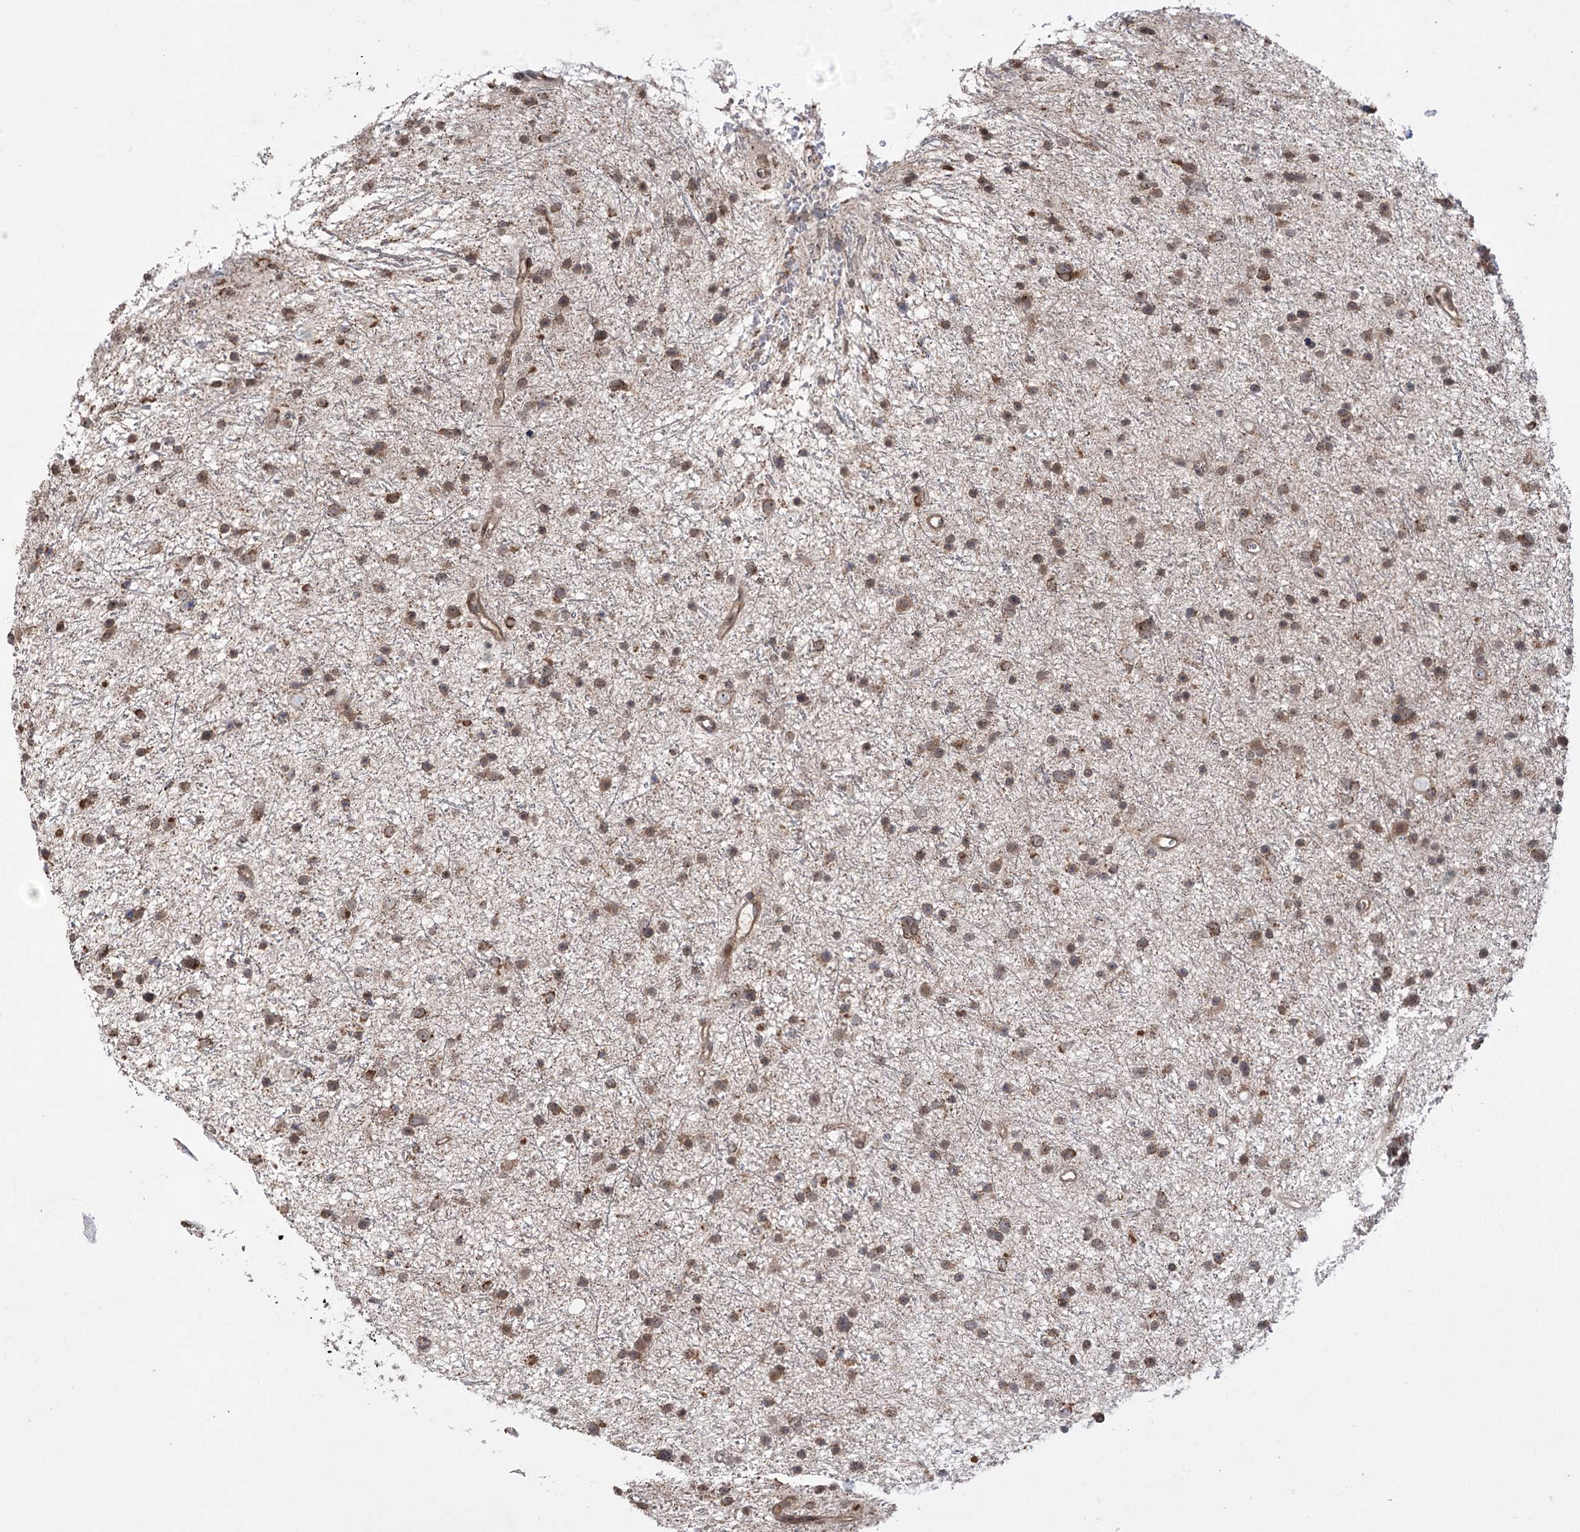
{"staining": {"intensity": "moderate", "quantity": "25%-75%", "location": "cytoplasmic/membranous,nuclear"}, "tissue": "glioma", "cell_type": "Tumor cells", "image_type": "cancer", "snomed": [{"axis": "morphology", "description": "Glioma, malignant, Low grade"}, {"axis": "topography", "description": "Cerebral cortex"}], "caption": "The histopathology image displays immunohistochemical staining of malignant glioma (low-grade). There is moderate cytoplasmic/membranous and nuclear staining is appreciated in approximately 25%-75% of tumor cells.", "gene": "TENM2", "patient": {"sex": "female", "age": 39}}